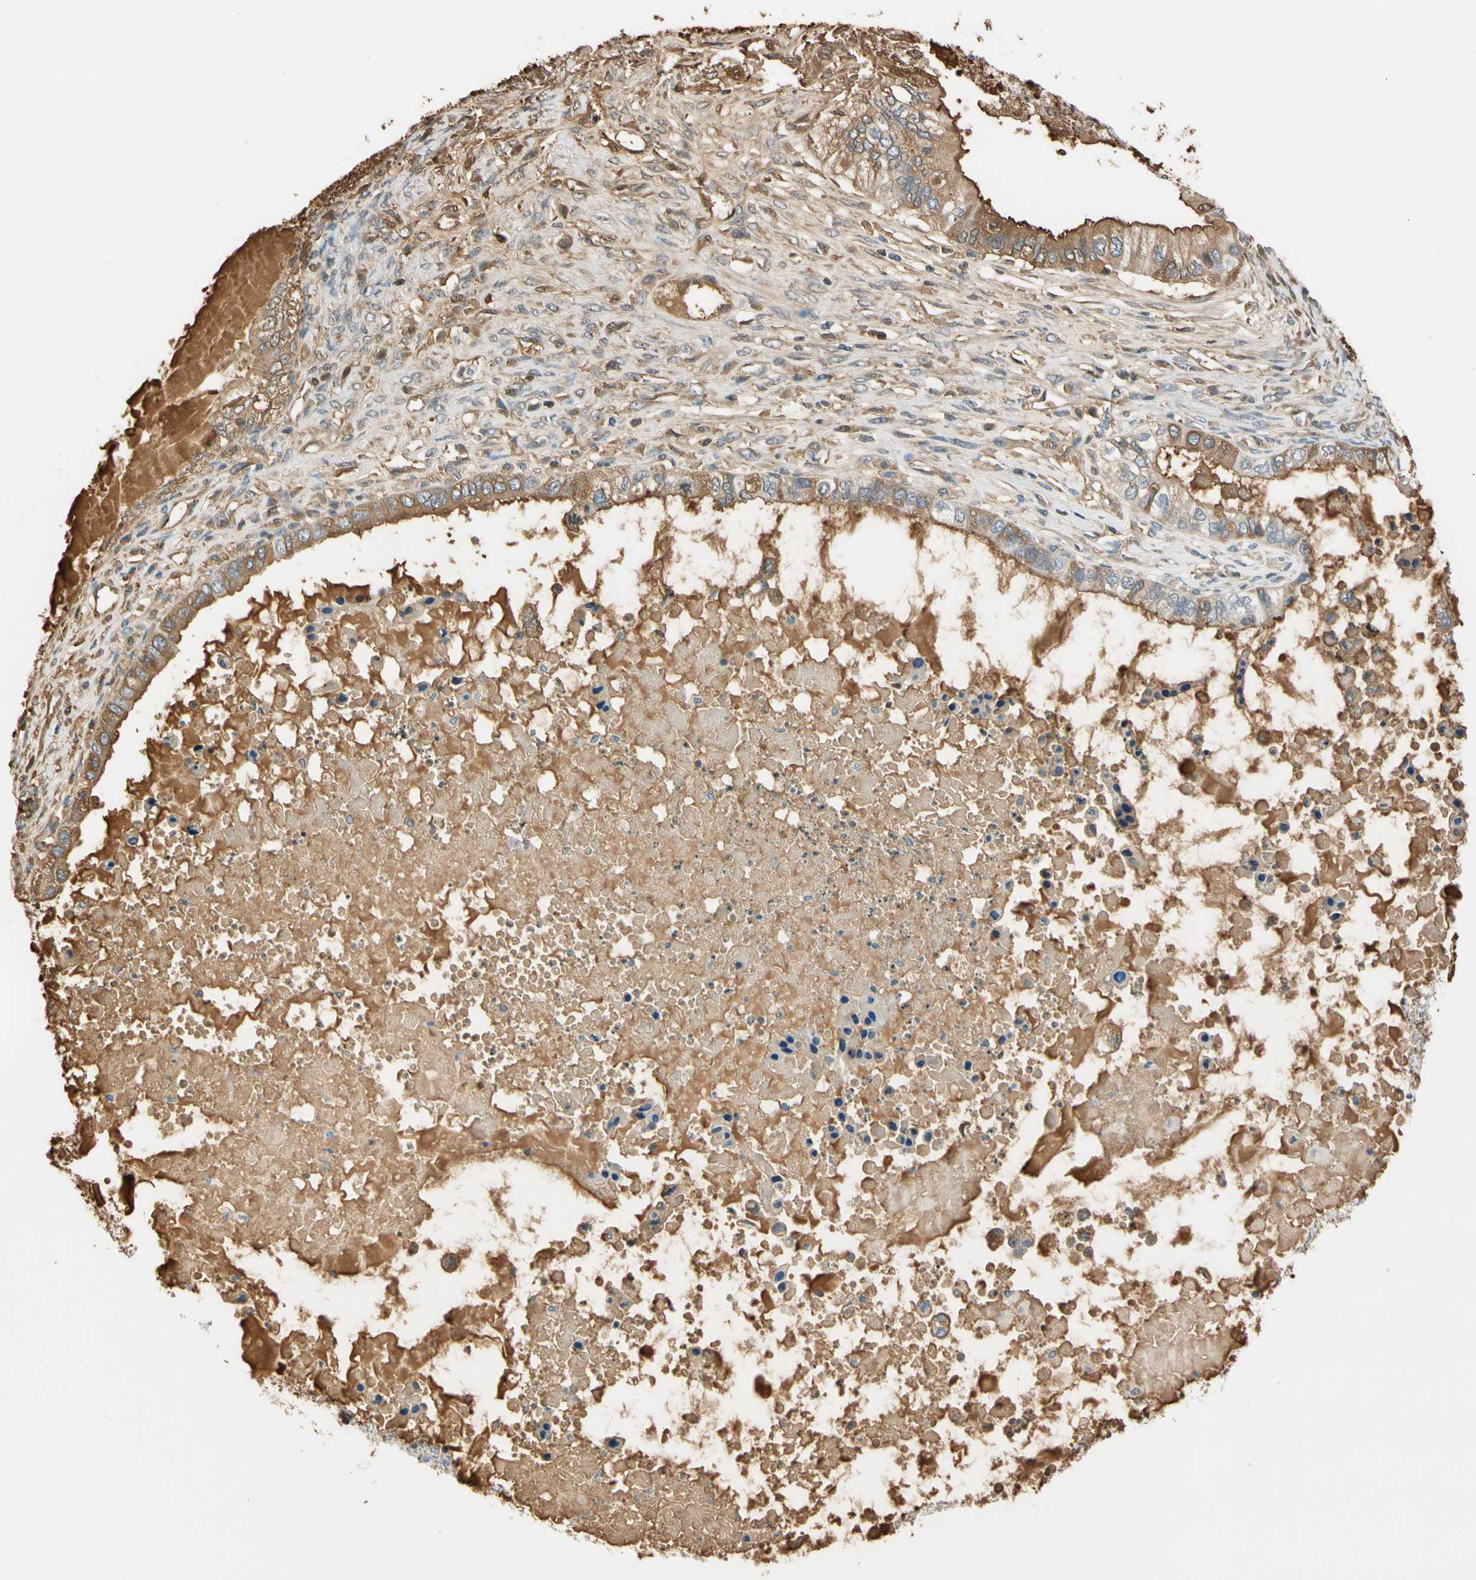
{"staining": {"intensity": "moderate", "quantity": ">75%", "location": "cytoplasmic/membranous"}, "tissue": "ovarian cancer", "cell_type": "Tumor cells", "image_type": "cancer", "snomed": [{"axis": "morphology", "description": "Cystadenocarcinoma, mucinous, NOS"}, {"axis": "topography", "description": "Ovary"}], "caption": "Immunohistochemical staining of human ovarian cancer exhibits medium levels of moderate cytoplasmic/membranous expression in approximately >75% of tumor cells.", "gene": "LAMB3", "patient": {"sex": "female", "age": 80}}